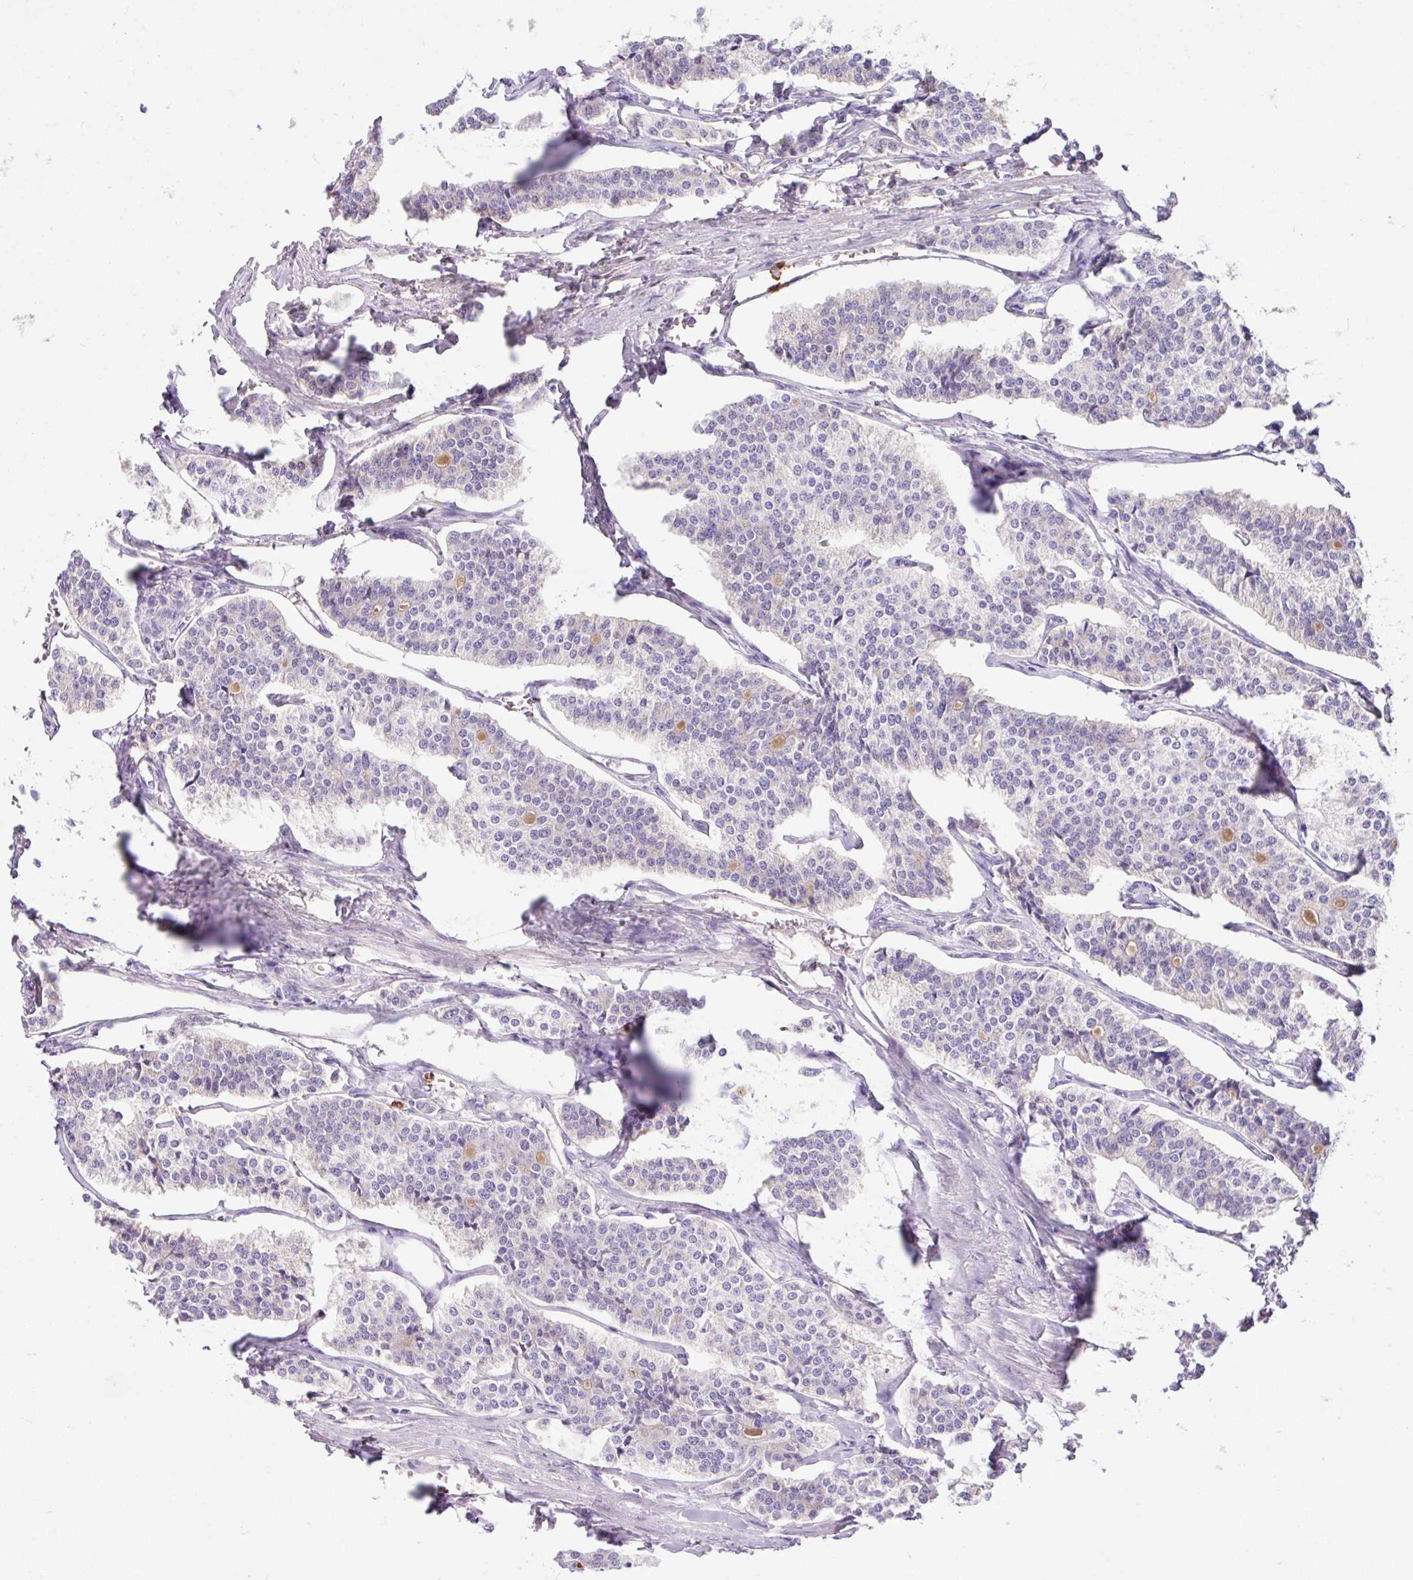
{"staining": {"intensity": "negative", "quantity": "none", "location": "none"}, "tissue": "carcinoid", "cell_type": "Tumor cells", "image_type": "cancer", "snomed": [{"axis": "morphology", "description": "Carcinoid, malignant, NOS"}, {"axis": "topography", "description": "Small intestine"}], "caption": "High magnification brightfield microscopy of malignant carcinoid stained with DAB (brown) and counterstained with hematoxylin (blue): tumor cells show no significant expression.", "gene": "CRISP3", "patient": {"sex": "male", "age": 63}}